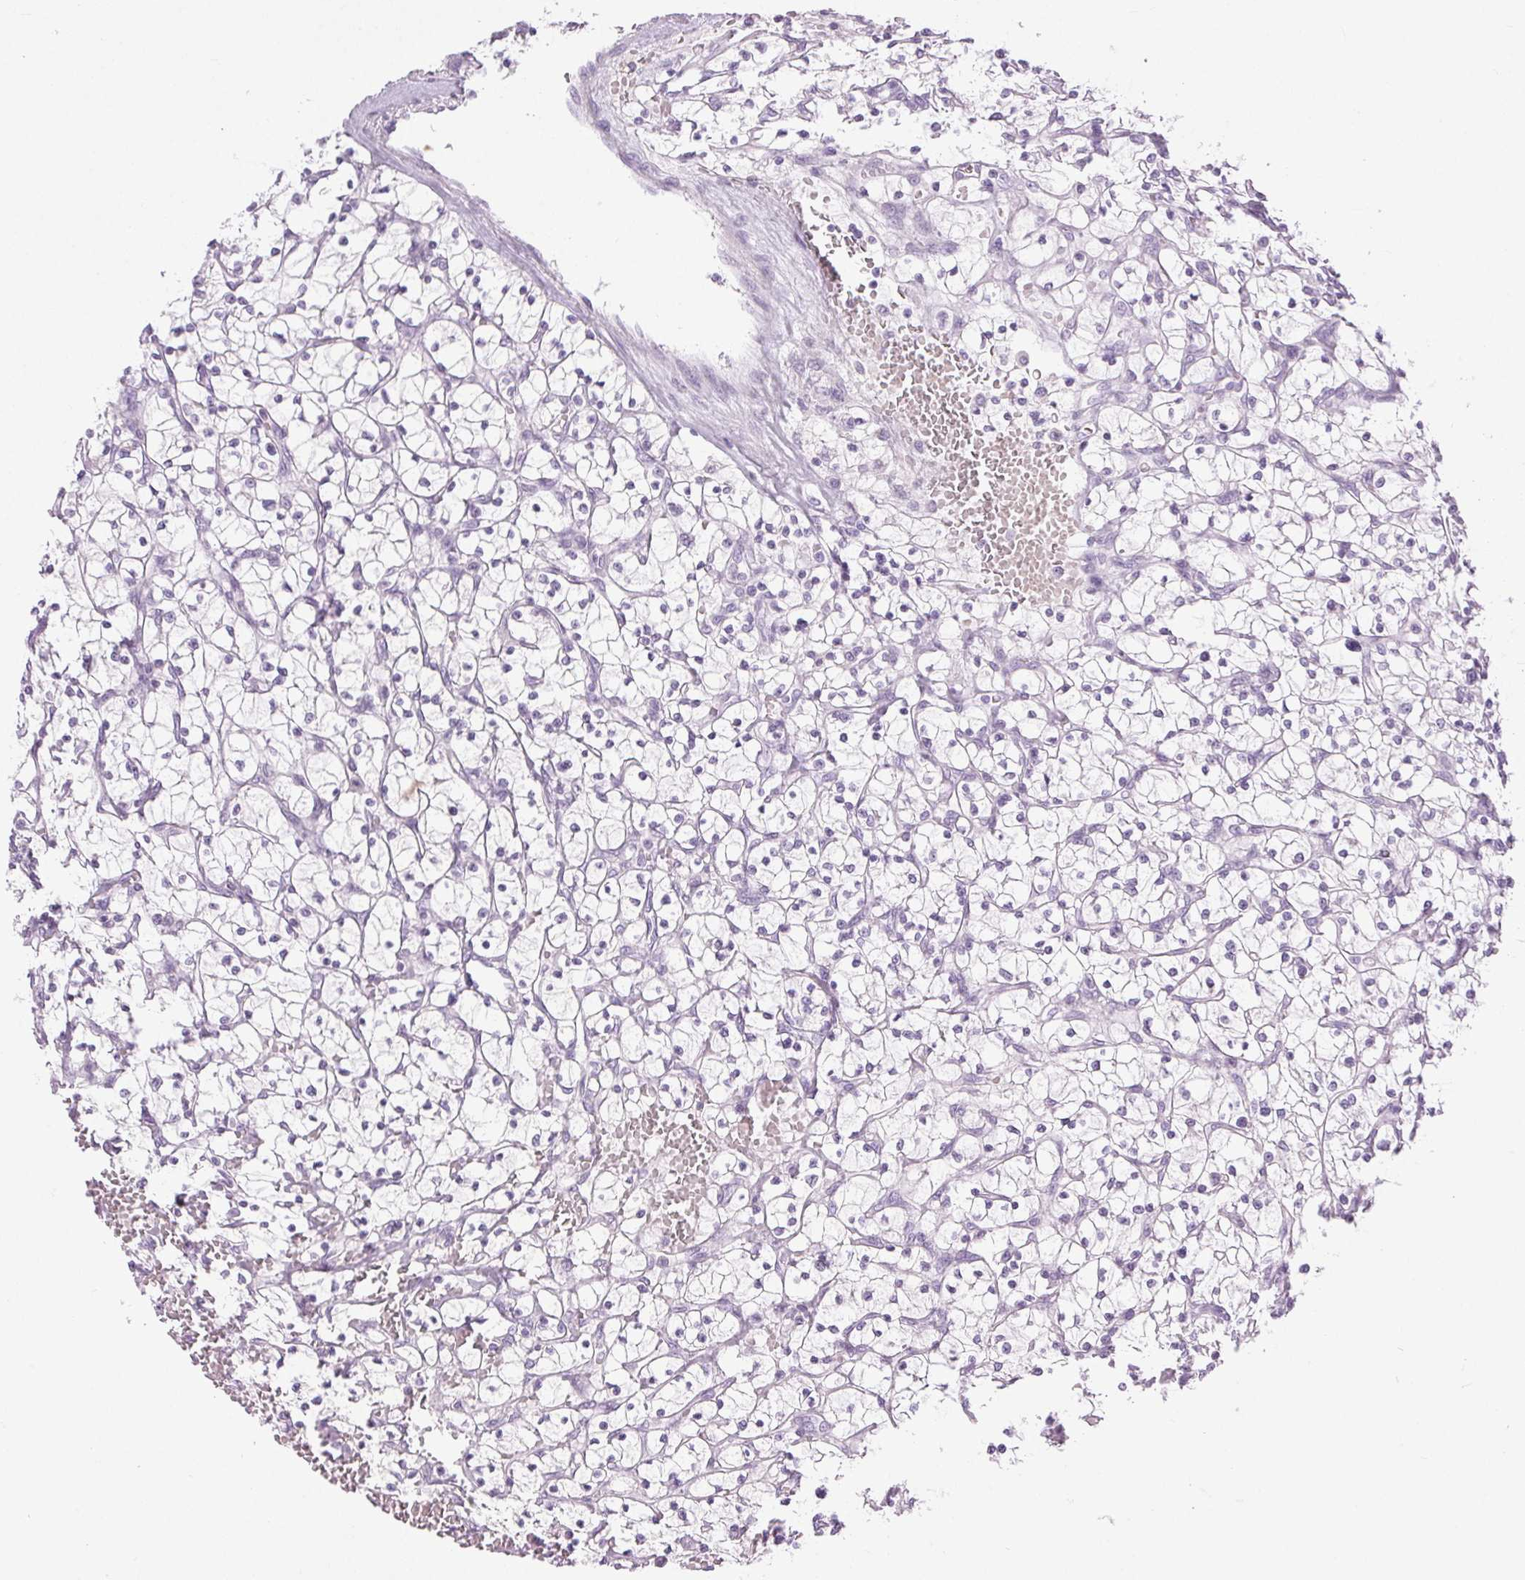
{"staining": {"intensity": "negative", "quantity": "none", "location": "none"}, "tissue": "renal cancer", "cell_type": "Tumor cells", "image_type": "cancer", "snomed": [{"axis": "morphology", "description": "Adenocarcinoma, NOS"}, {"axis": "topography", "description": "Kidney"}], "caption": "Immunohistochemical staining of renal adenocarcinoma exhibits no significant expression in tumor cells.", "gene": "BEND2", "patient": {"sex": "female", "age": 64}}